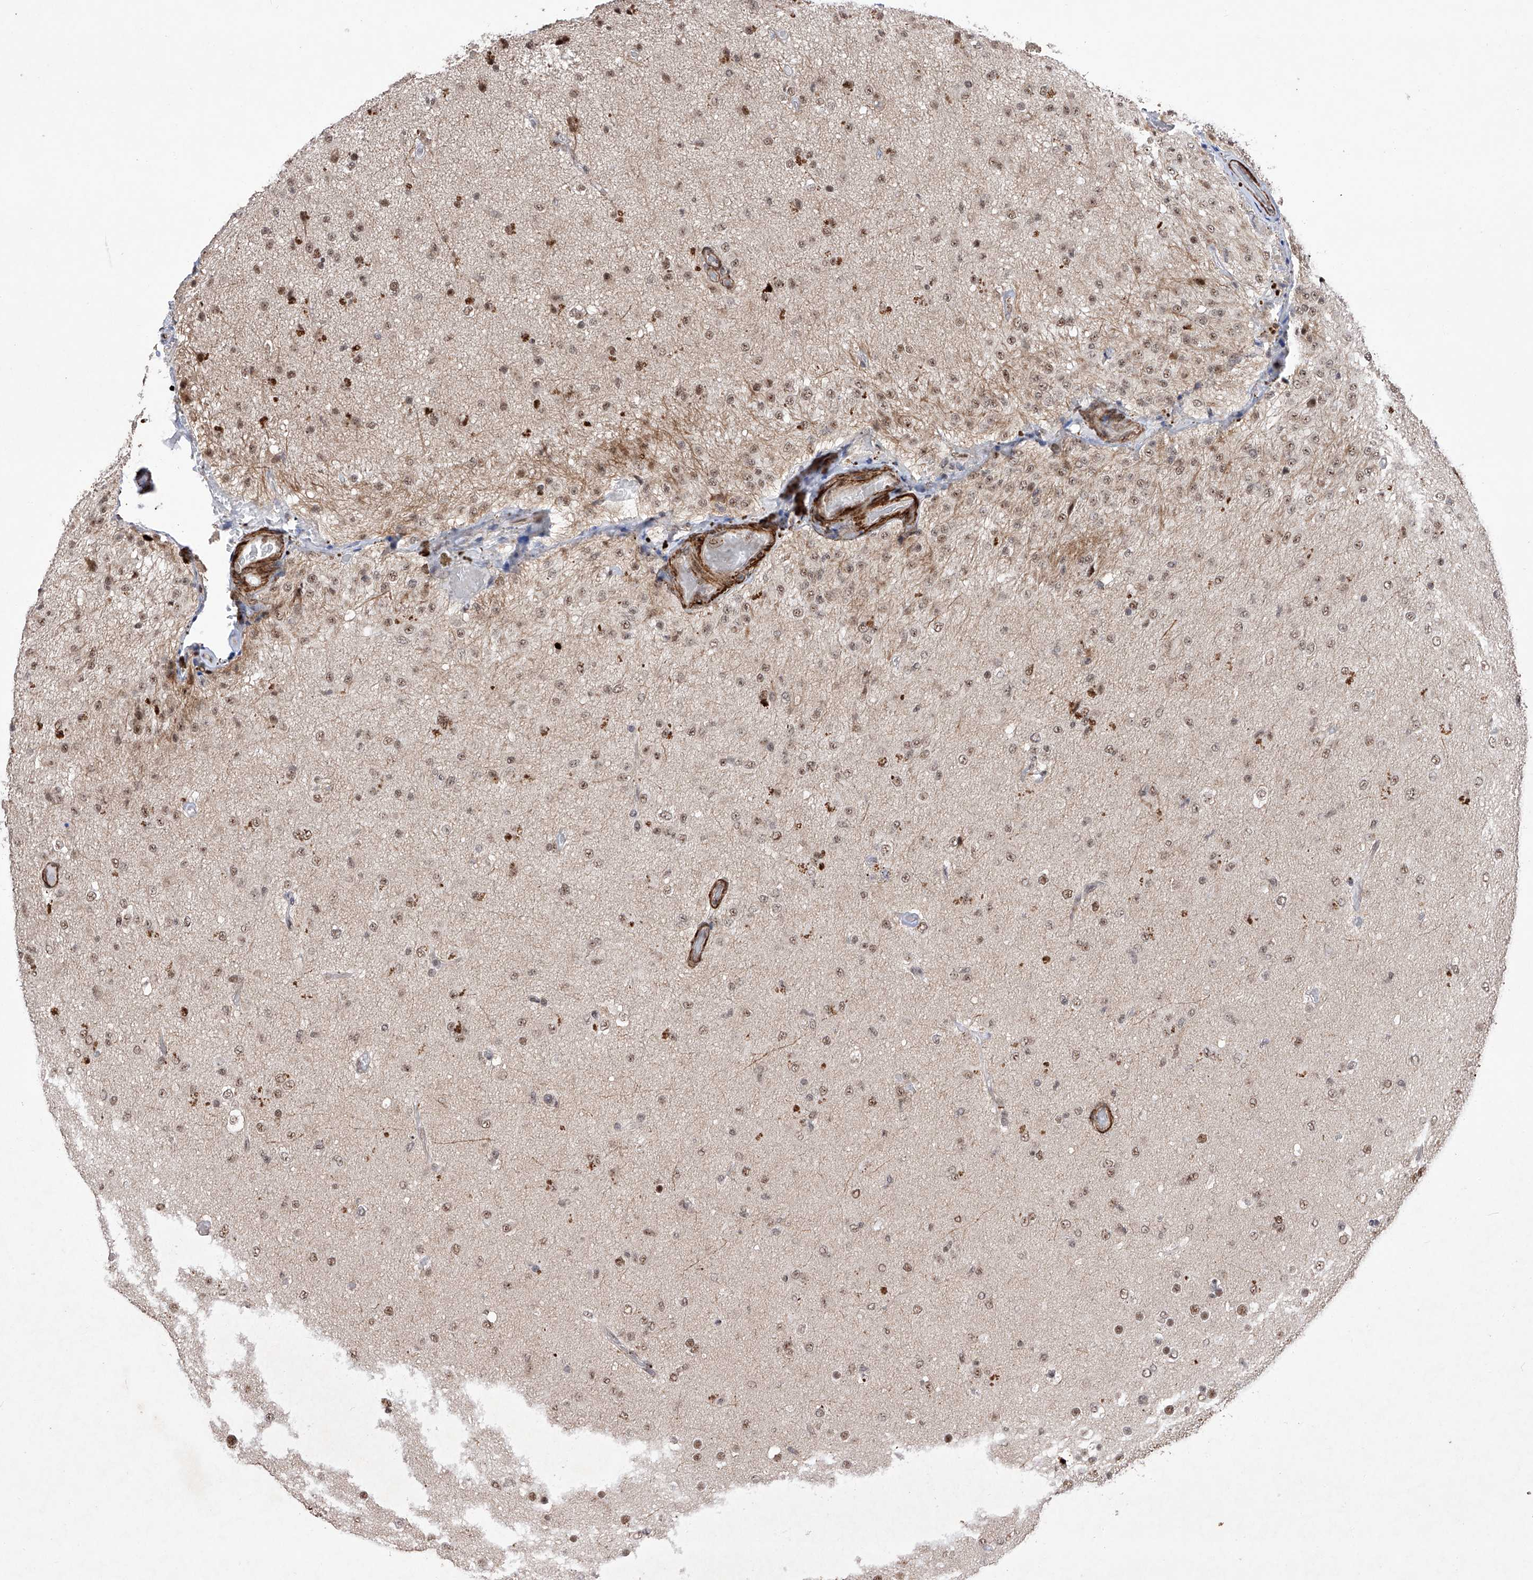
{"staining": {"intensity": "moderate", "quantity": "25%-75%", "location": "nuclear"}, "tissue": "glioma", "cell_type": "Tumor cells", "image_type": "cancer", "snomed": [{"axis": "morphology", "description": "Glioma, malignant, Low grade"}, {"axis": "topography", "description": "Brain"}], "caption": "Glioma stained with DAB IHC exhibits medium levels of moderate nuclear positivity in about 25%-75% of tumor cells.", "gene": "NFATC4", "patient": {"sex": "male", "age": 65}}